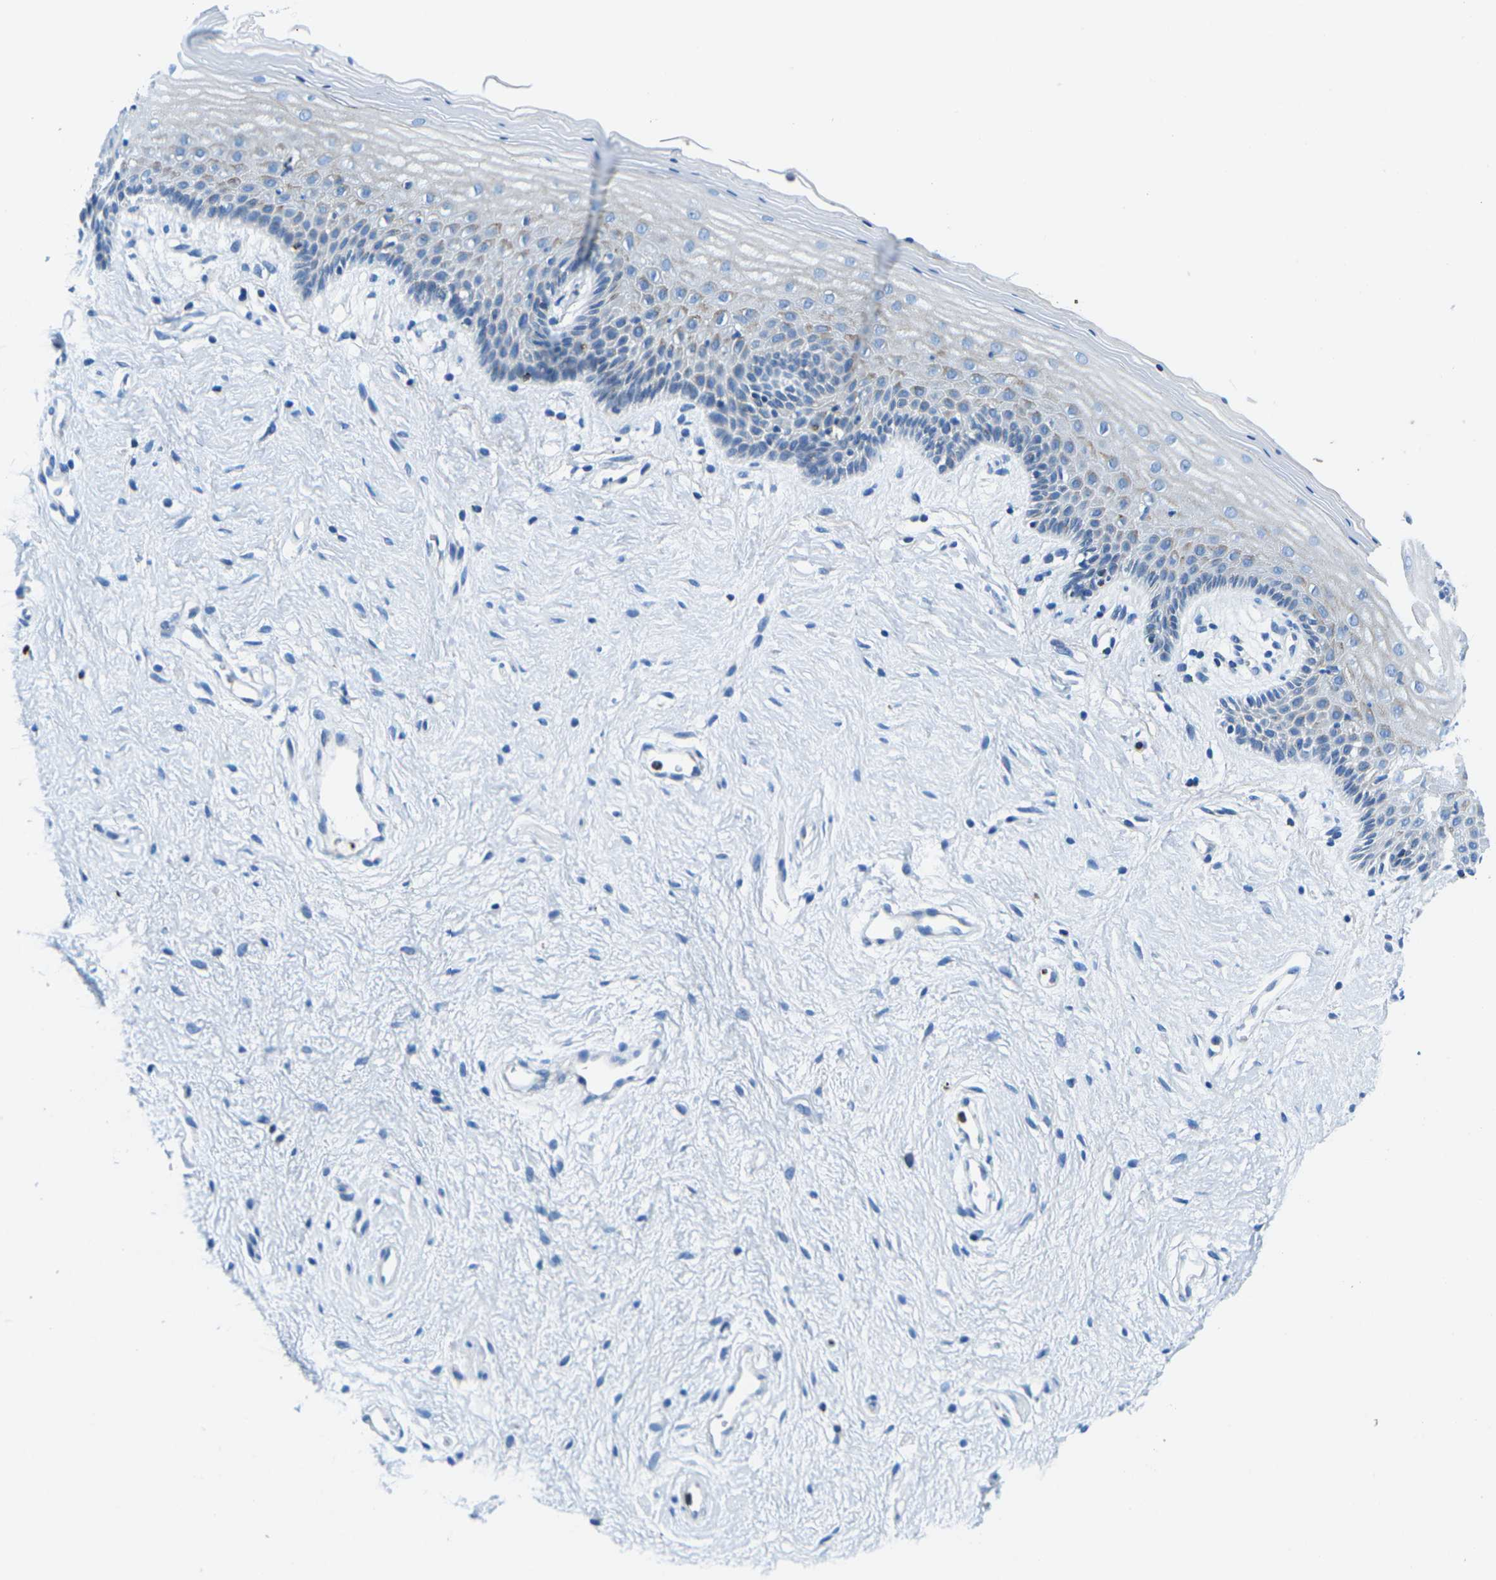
{"staining": {"intensity": "negative", "quantity": "none", "location": "none"}, "tissue": "vagina", "cell_type": "Squamous epithelial cells", "image_type": "normal", "snomed": [{"axis": "morphology", "description": "Normal tissue, NOS"}, {"axis": "topography", "description": "Vagina"}], "caption": "Immunohistochemistry (IHC) image of unremarkable vagina stained for a protein (brown), which reveals no positivity in squamous epithelial cells.", "gene": "MC4R", "patient": {"sex": "female", "age": 44}}